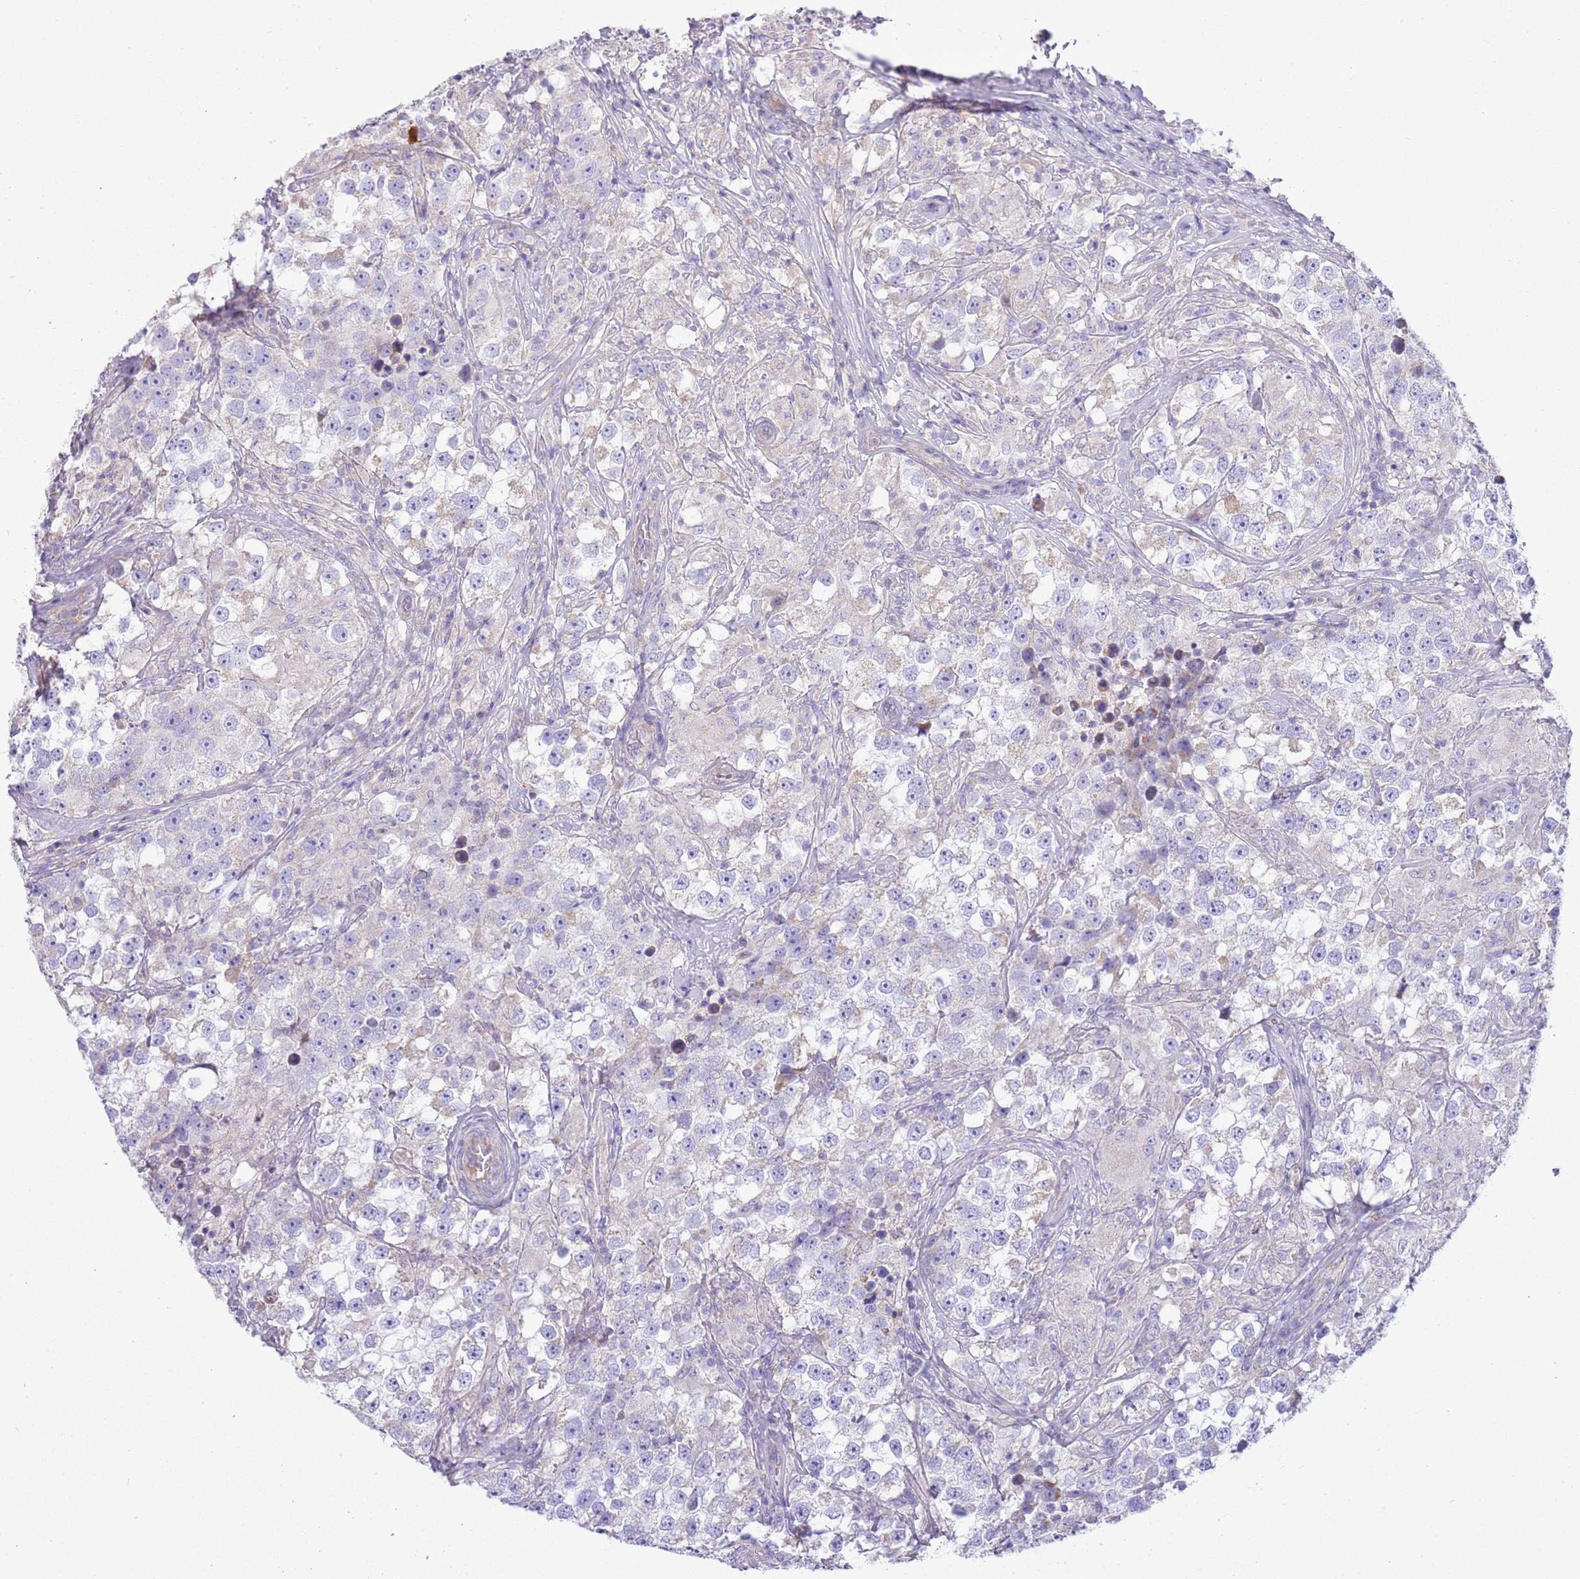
{"staining": {"intensity": "negative", "quantity": "none", "location": "none"}, "tissue": "testis cancer", "cell_type": "Tumor cells", "image_type": "cancer", "snomed": [{"axis": "morphology", "description": "Seminoma, NOS"}, {"axis": "topography", "description": "Testis"}], "caption": "The image demonstrates no significant expression in tumor cells of testis seminoma. (Stains: DAB IHC with hematoxylin counter stain, Microscopy: brightfield microscopy at high magnification).", "gene": "OAZ2", "patient": {"sex": "male", "age": 46}}